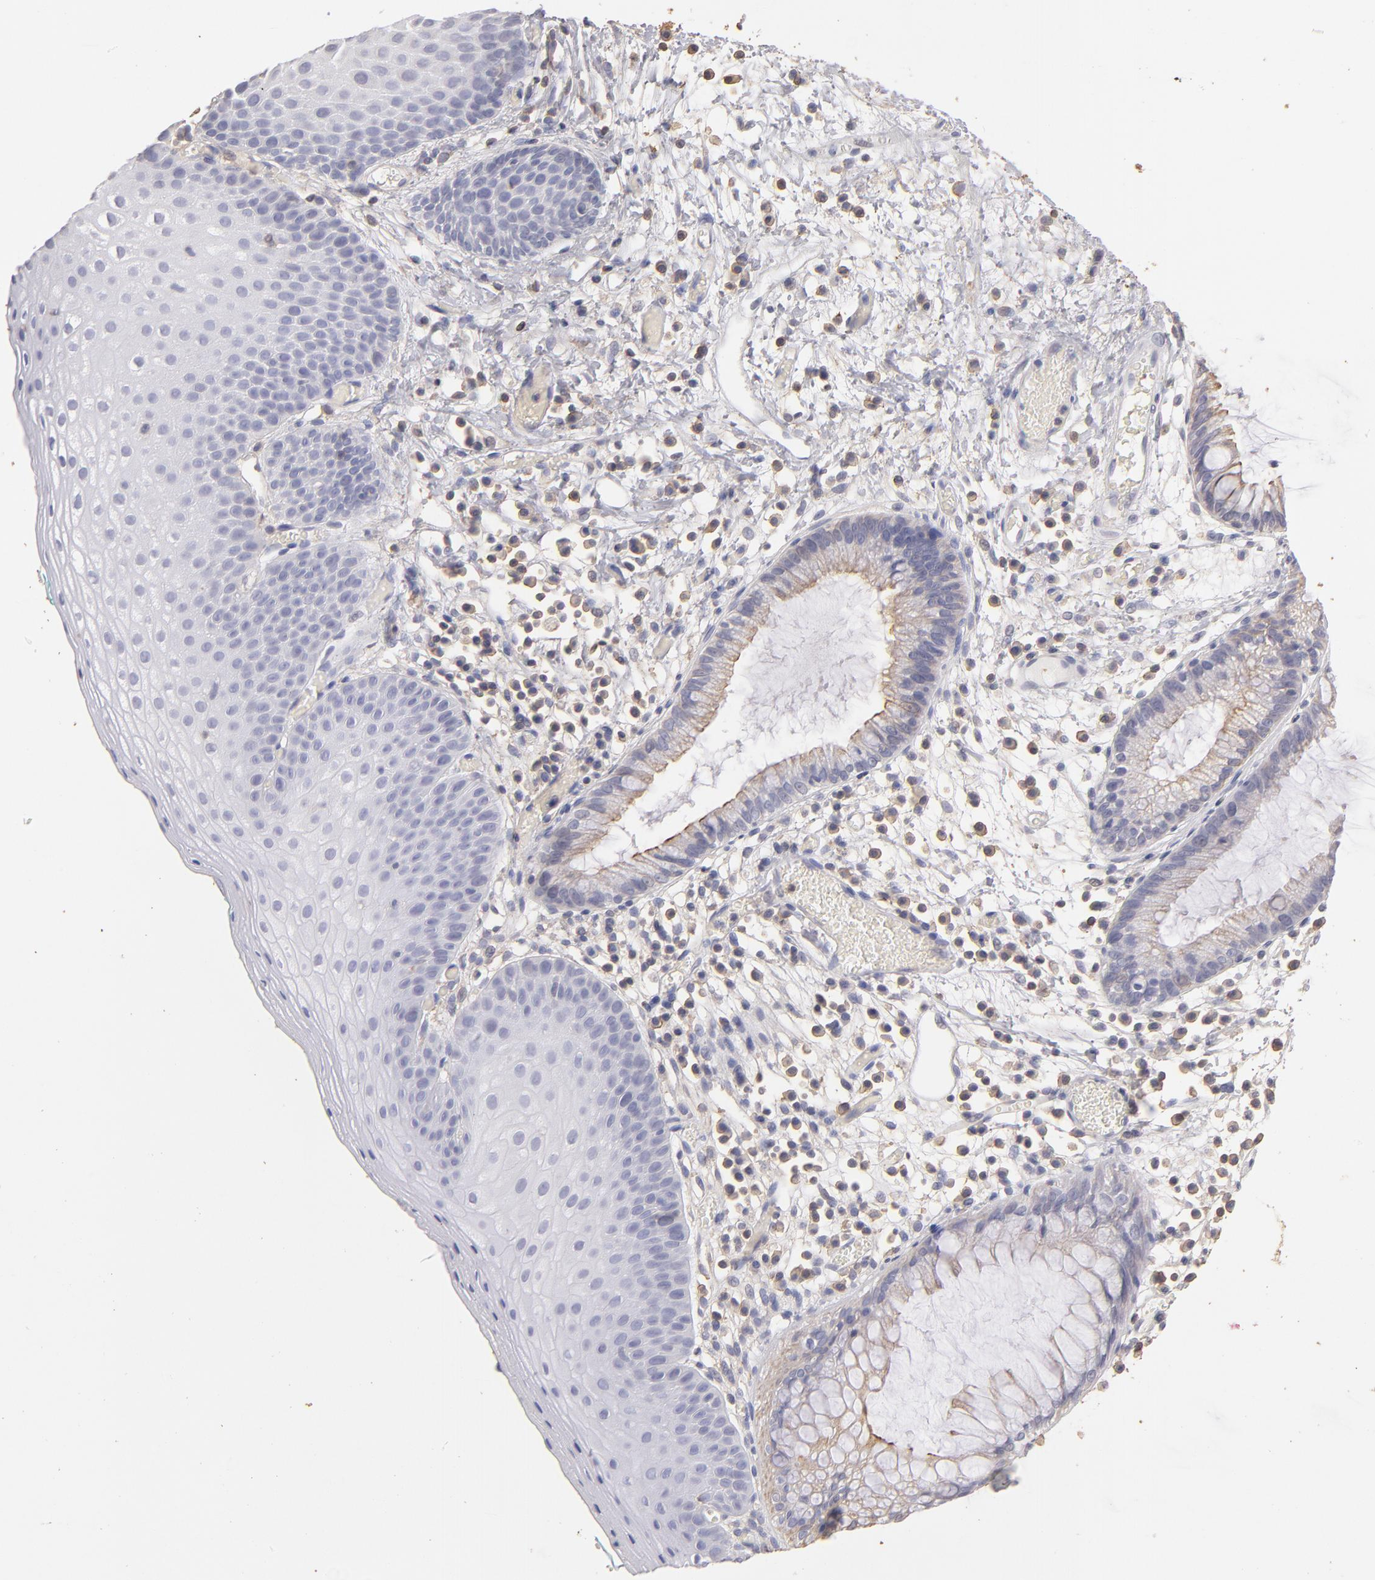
{"staining": {"intensity": "negative", "quantity": "none", "location": "none"}, "tissue": "skin", "cell_type": "Epidermal cells", "image_type": "normal", "snomed": [{"axis": "morphology", "description": "Normal tissue, NOS"}, {"axis": "morphology", "description": "Hemorrhoids"}, {"axis": "morphology", "description": "Inflammation, NOS"}, {"axis": "topography", "description": "Anal"}], "caption": "Immunohistochemical staining of benign skin shows no significant expression in epidermal cells.", "gene": "ABCB1", "patient": {"sex": "male", "age": 60}}